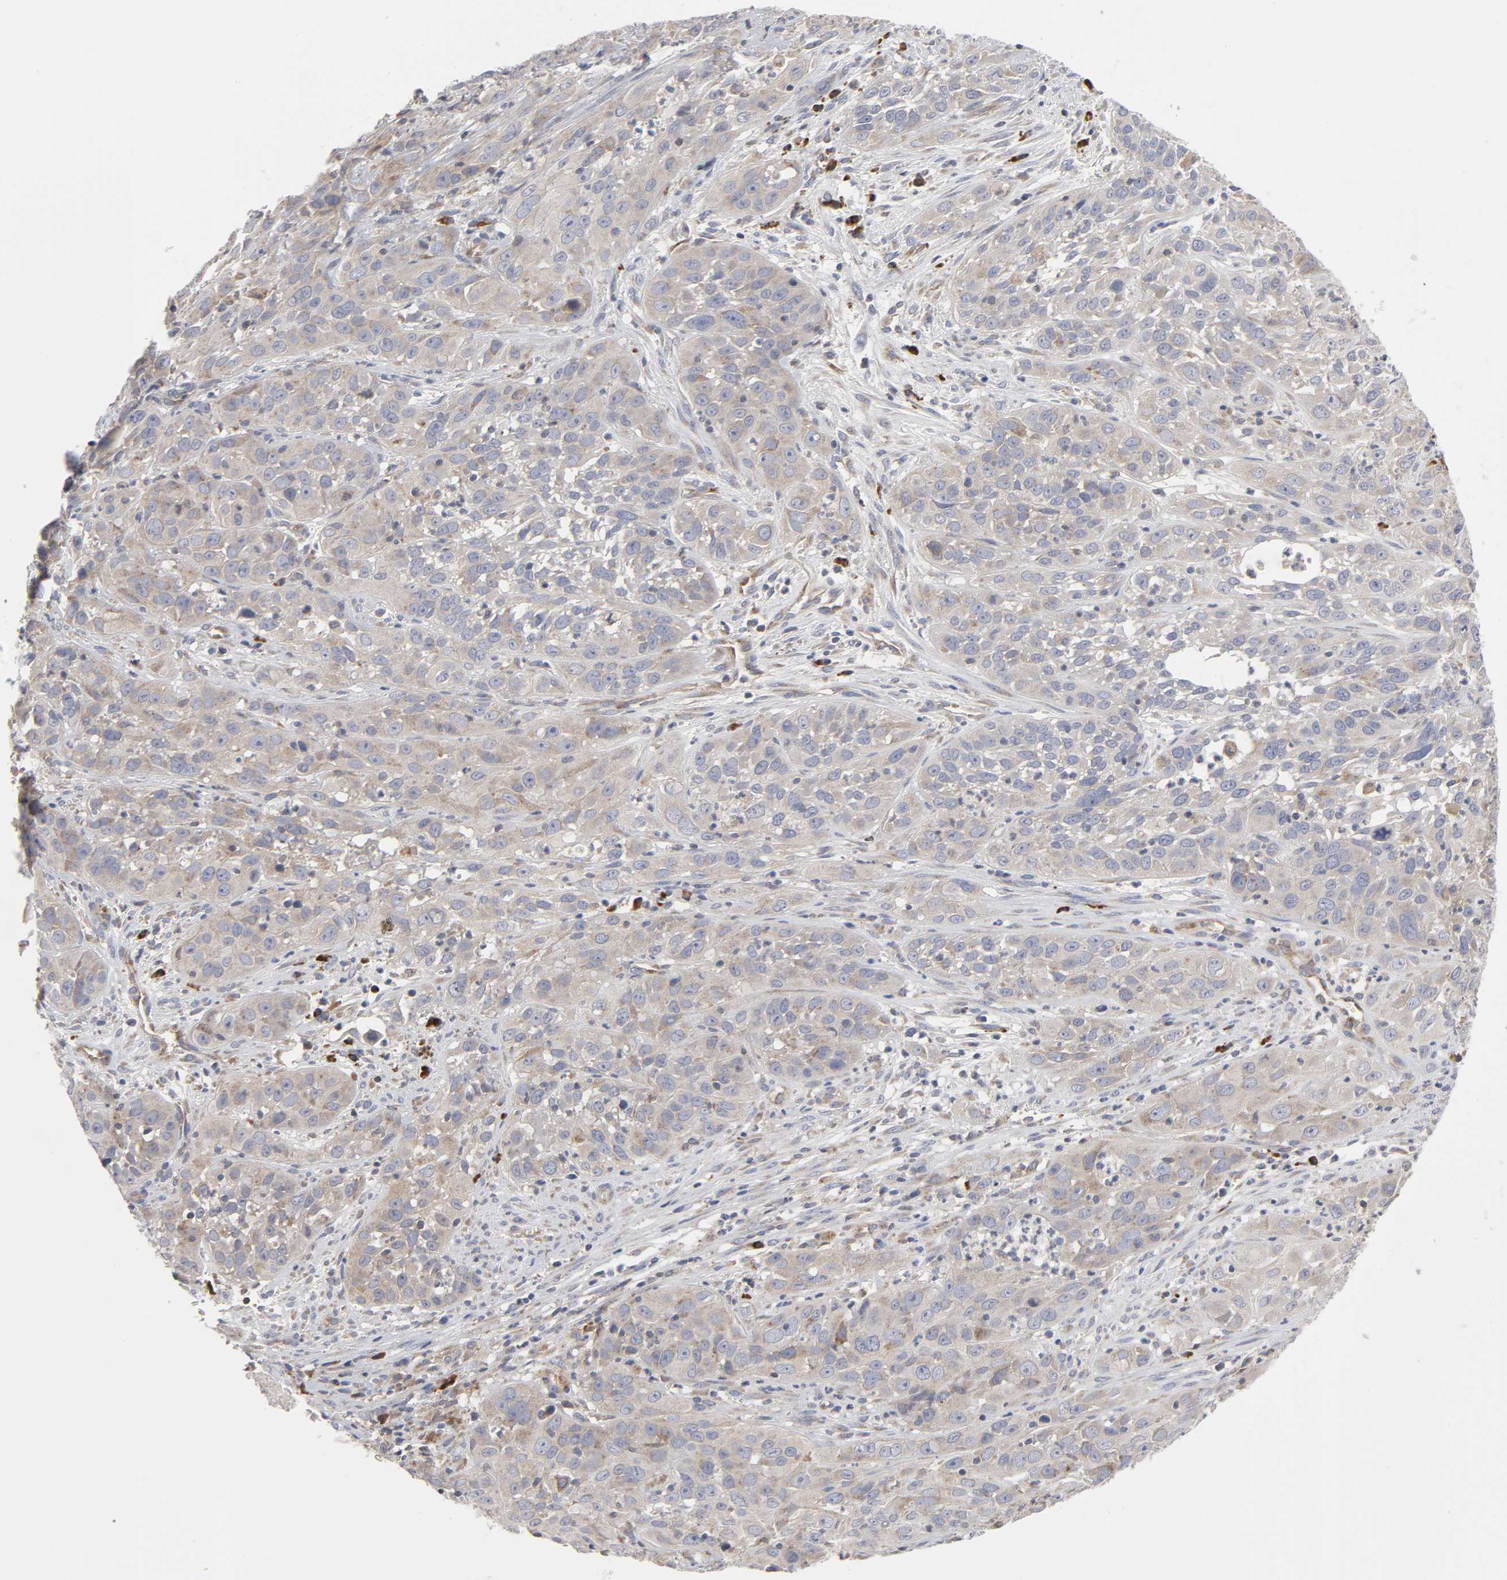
{"staining": {"intensity": "weak", "quantity": ">75%", "location": "cytoplasmic/membranous"}, "tissue": "cervical cancer", "cell_type": "Tumor cells", "image_type": "cancer", "snomed": [{"axis": "morphology", "description": "Squamous cell carcinoma, NOS"}, {"axis": "topography", "description": "Cervix"}], "caption": "Immunohistochemistry (IHC) of human cervical squamous cell carcinoma demonstrates low levels of weak cytoplasmic/membranous expression in about >75% of tumor cells.", "gene": "IL4R", "patient": {"sex": "female", "age": 32}}